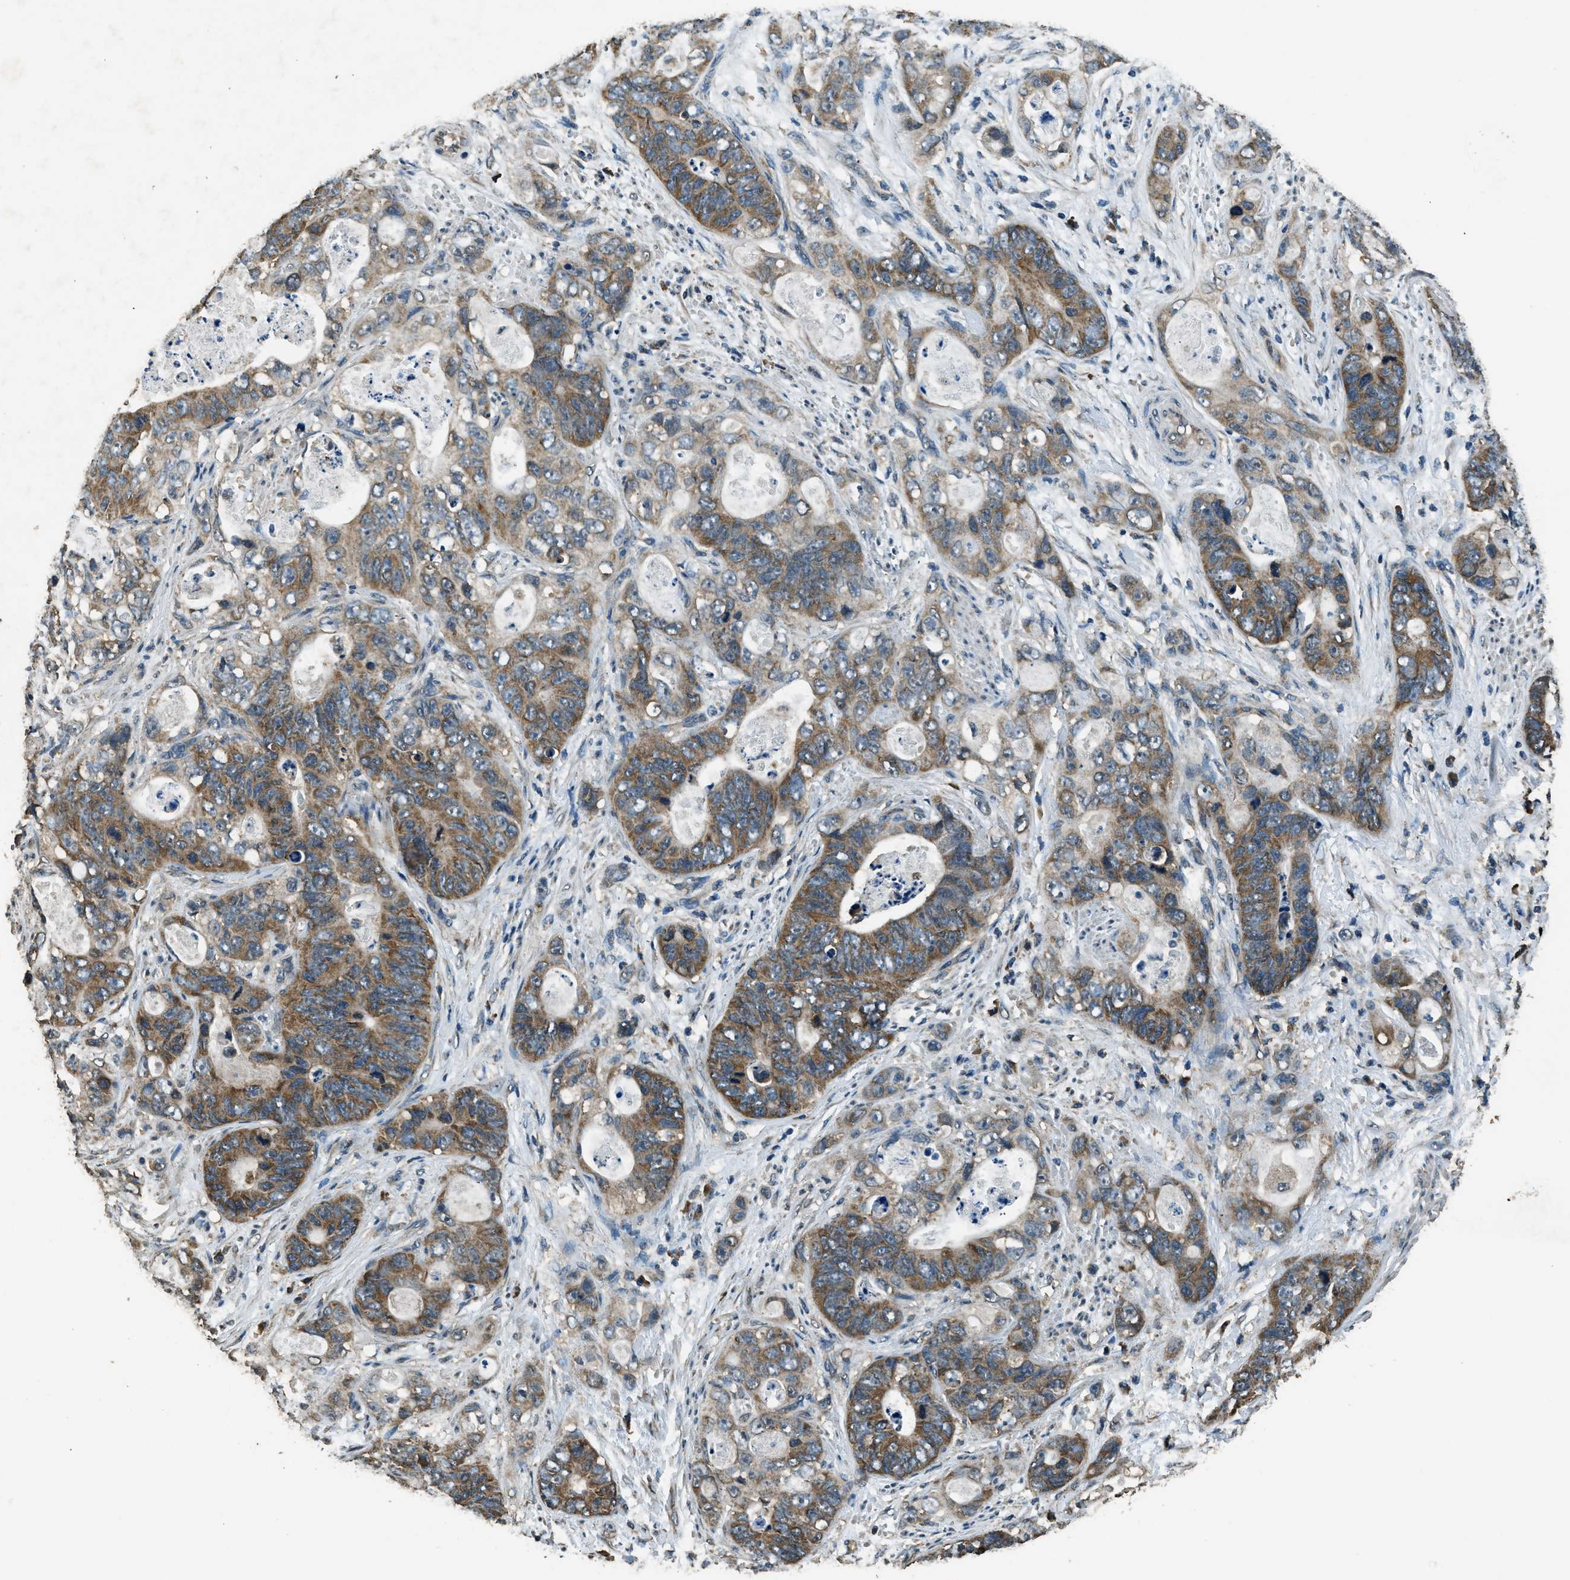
{"staining": {"intensity": "moderate", "quantity": ">75%", "location": "cytoplasmic/membranous"}, "tissue": "stomach cancer", "cell_type": "Tumor cells", "image_type": "cancer", "snomed": [{"axis": "morphology", "description": "Adenocarcinoma, NOS"}, {"axis": "topography", "description": "Stomach"}], "caption": "Moderate cytoplasmic/membranous staining is identified in about >75% of tumor cells in stomach cancer (adenocarcinoma). (DAB IHC with brightfield microscopy, high magnification).", "gene": "SALL3", "patient": {"sex": "female", "age": 89}}